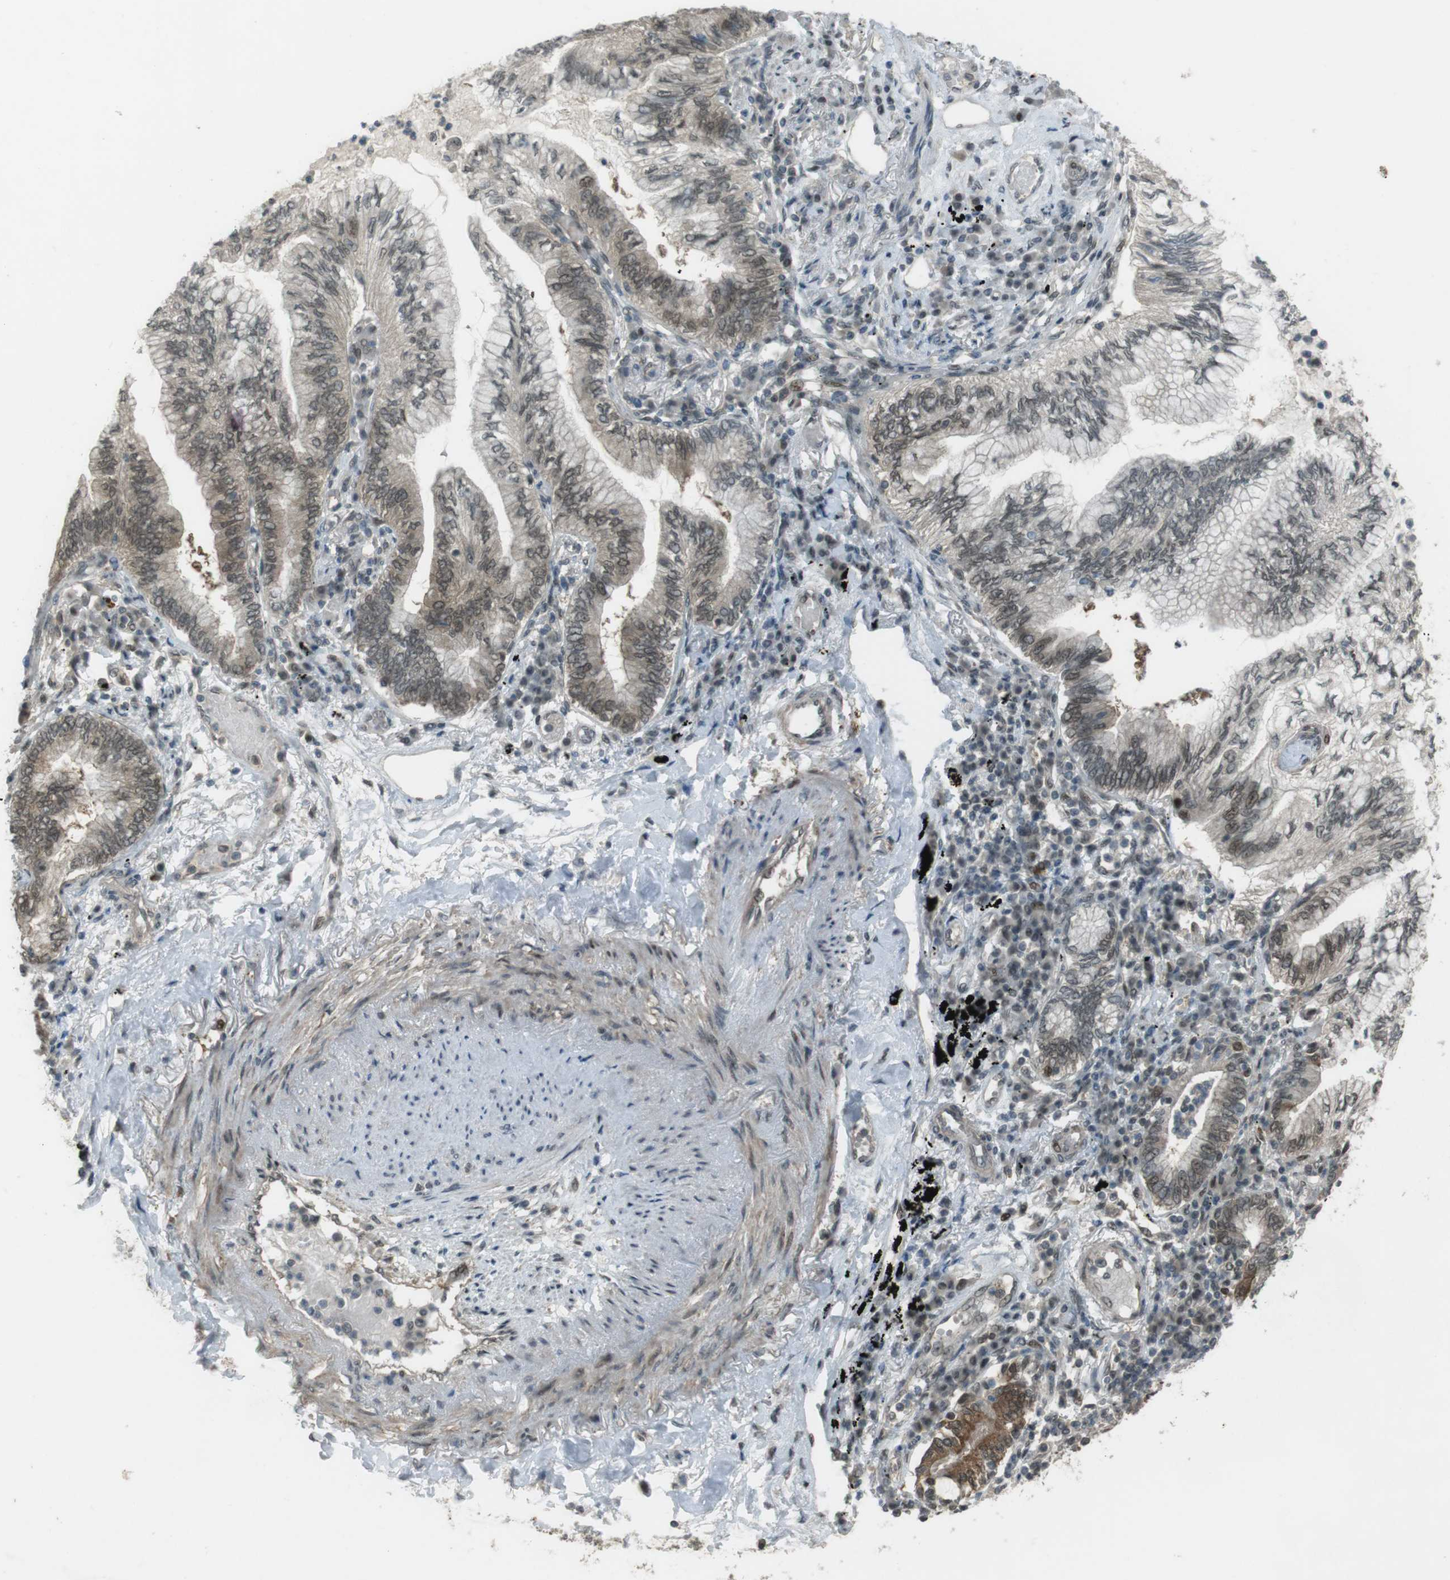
{"staining": {"intensity": "weak", "quantity": ">75%", "location": "cytoplasmic/membranous,nuclear"}, "tissue": "lung cancer", "cell_type": "Tumor cells", "image_type": "cancer", "snomed": [{"axis": "morphology", "description": "Normal tissue, NOS"}, {"axis": "morphology", "description": "Adenocarcinoma, NOS"}, {"axis": "topography", "description": "Bronchus"}, {"axis": "topography", "description": "Lung"}], "caption": "Immunohistochemistry (DAB) staining of lung adenocarcinoma exhibits weak cytoplasmic/membranous and nuclear protein staining in about >75% of tumor cells. (DAB IHC, brown staining for protein, blue staining for nuclei).", "gene": "SLITRK5", "patient": {"sex": "female", "age": 70}}